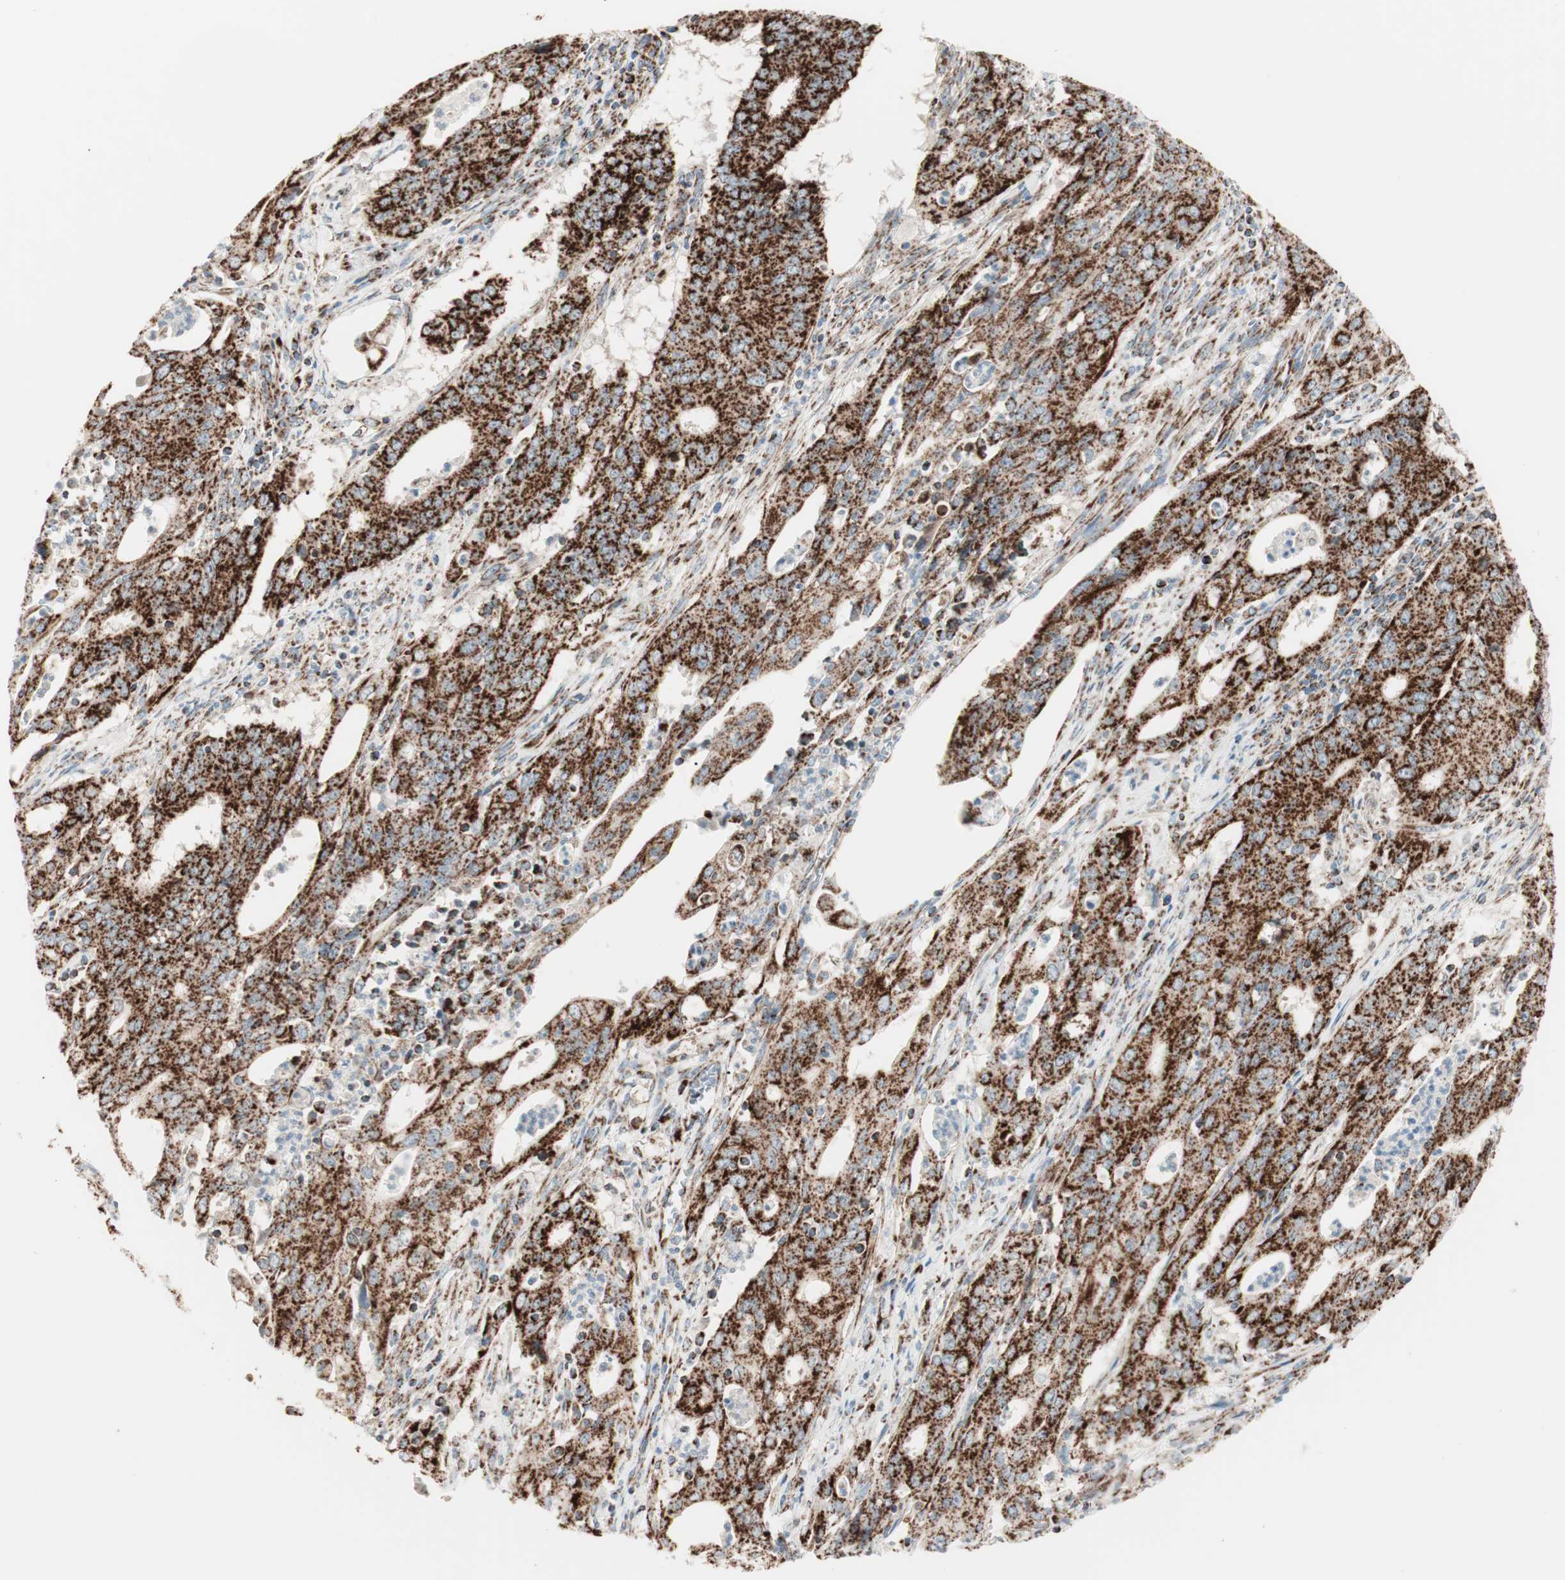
{"staining": {"intensity": "strong", "quantity": ">75%", "location": "cytoplasmic/membranous"}, "tissue": "cervical cancer", "cell_type": "Tumor cells", "image_type": "cancer", "snomed": [{"axis": "morphology", "description": "Adenocarcinoma, NOS"}, {"axis": "topography", "description": "Cervix"}], "caption": "The image demonstrates staining of cervical adenocarcinoma, revealing strong cytoplasmic/membranous protein expression (brown color) within tumor cells.", "gene": "TOMM20", "patient": {"sex": "female", "age": 44}}